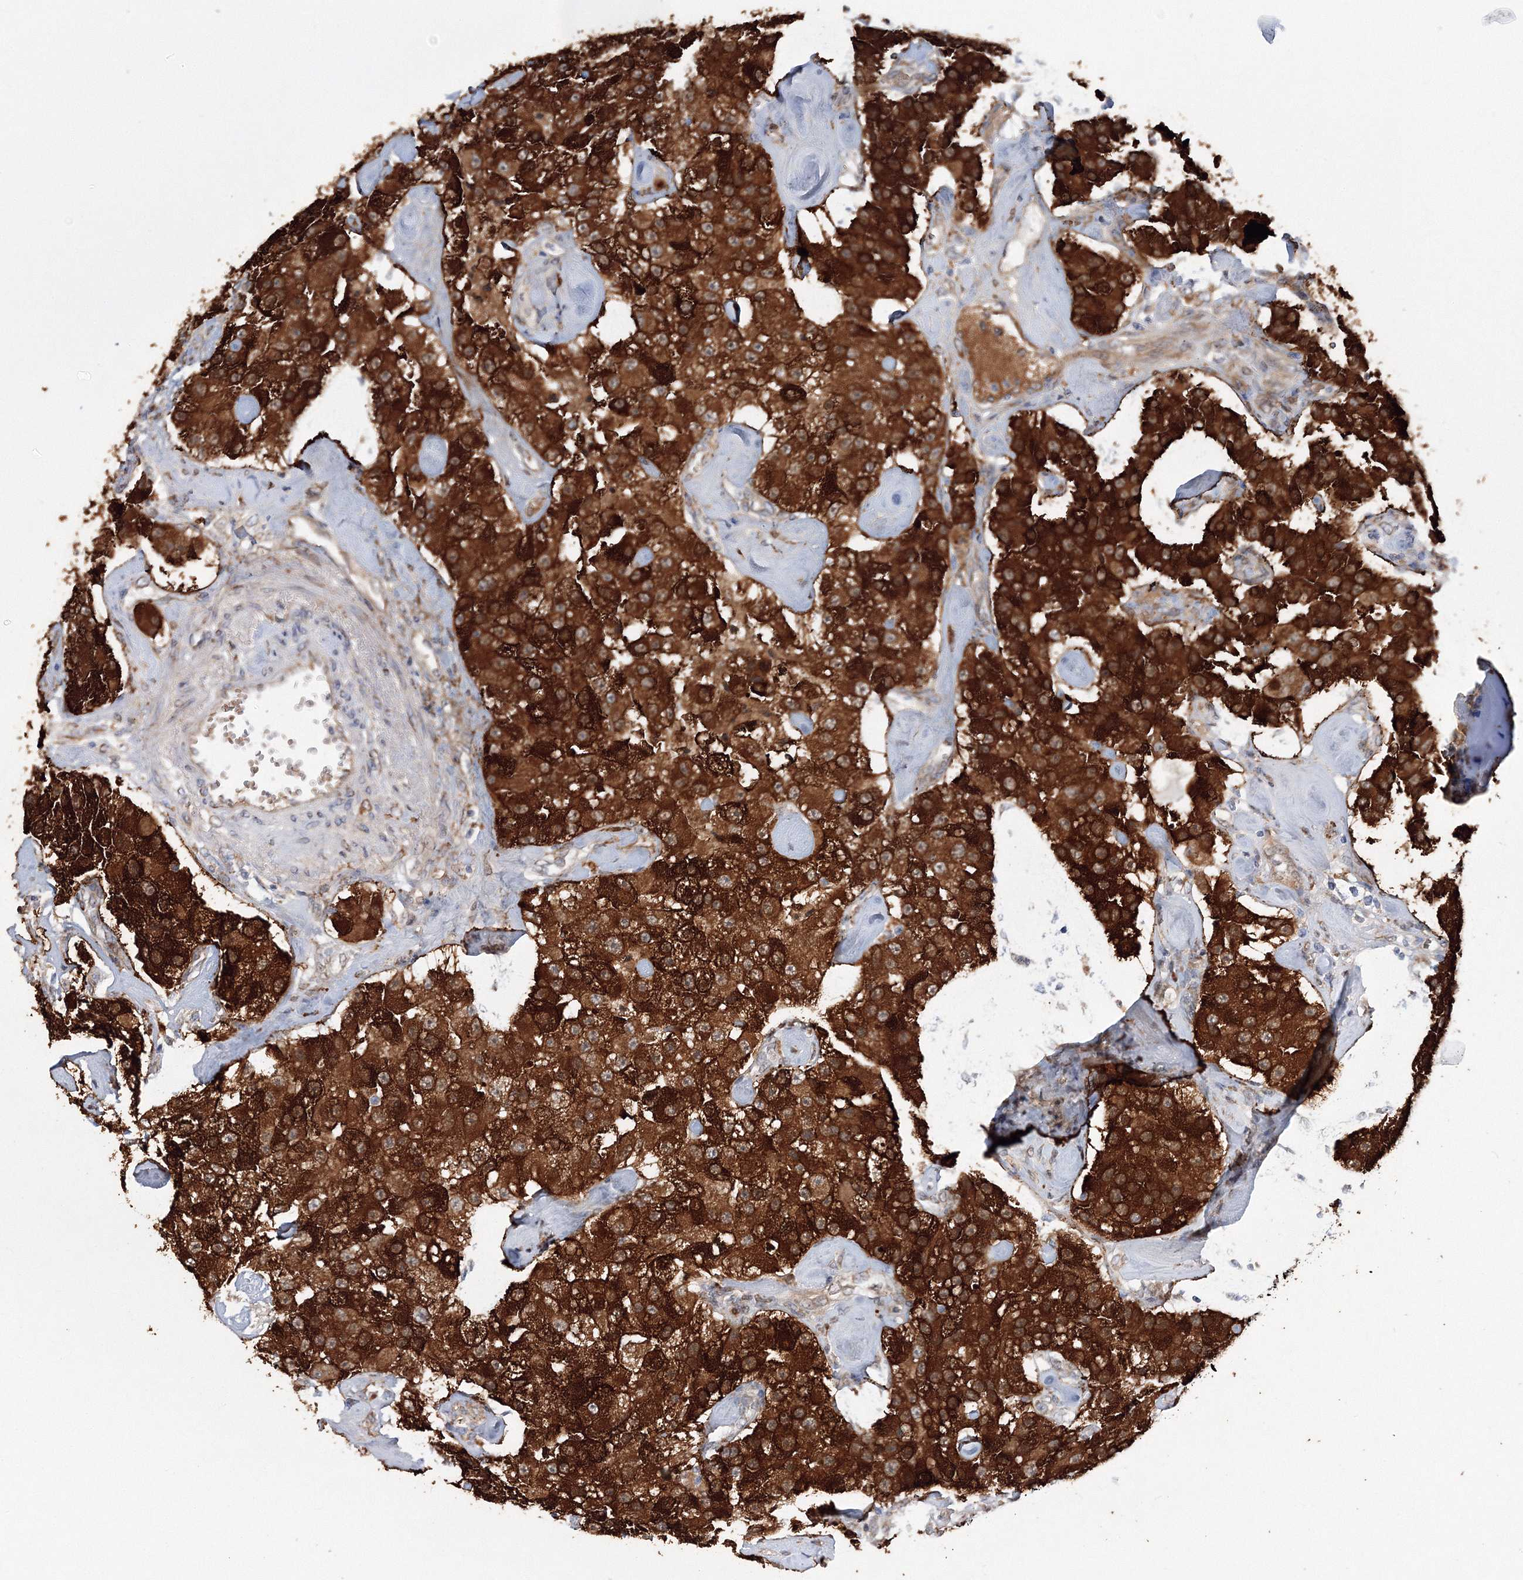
{"staining": {"intensity": "strong", "quantity": ">75%", "location": "cytoplasmic/membranous"}, "tissue": "carcinoid", "cell_type": "Tumor cells", "image_type": "cancer", "snomed": [{"axis": "morphology", "description": "Carcinoid, malignant, NOS"}, {"axis": "topography", "description": "Pancreas"}], "caption": "Immunohistochemistry (IHC) of human malignant carcinoid displays high levels of strong cytoplasmic/membranous staining in about >75% of tumor cells. (IHC, brightfield microscopy, high magnification).", "gene": "DIS3L2", "patient": {"sex": "male", "age": 41}}